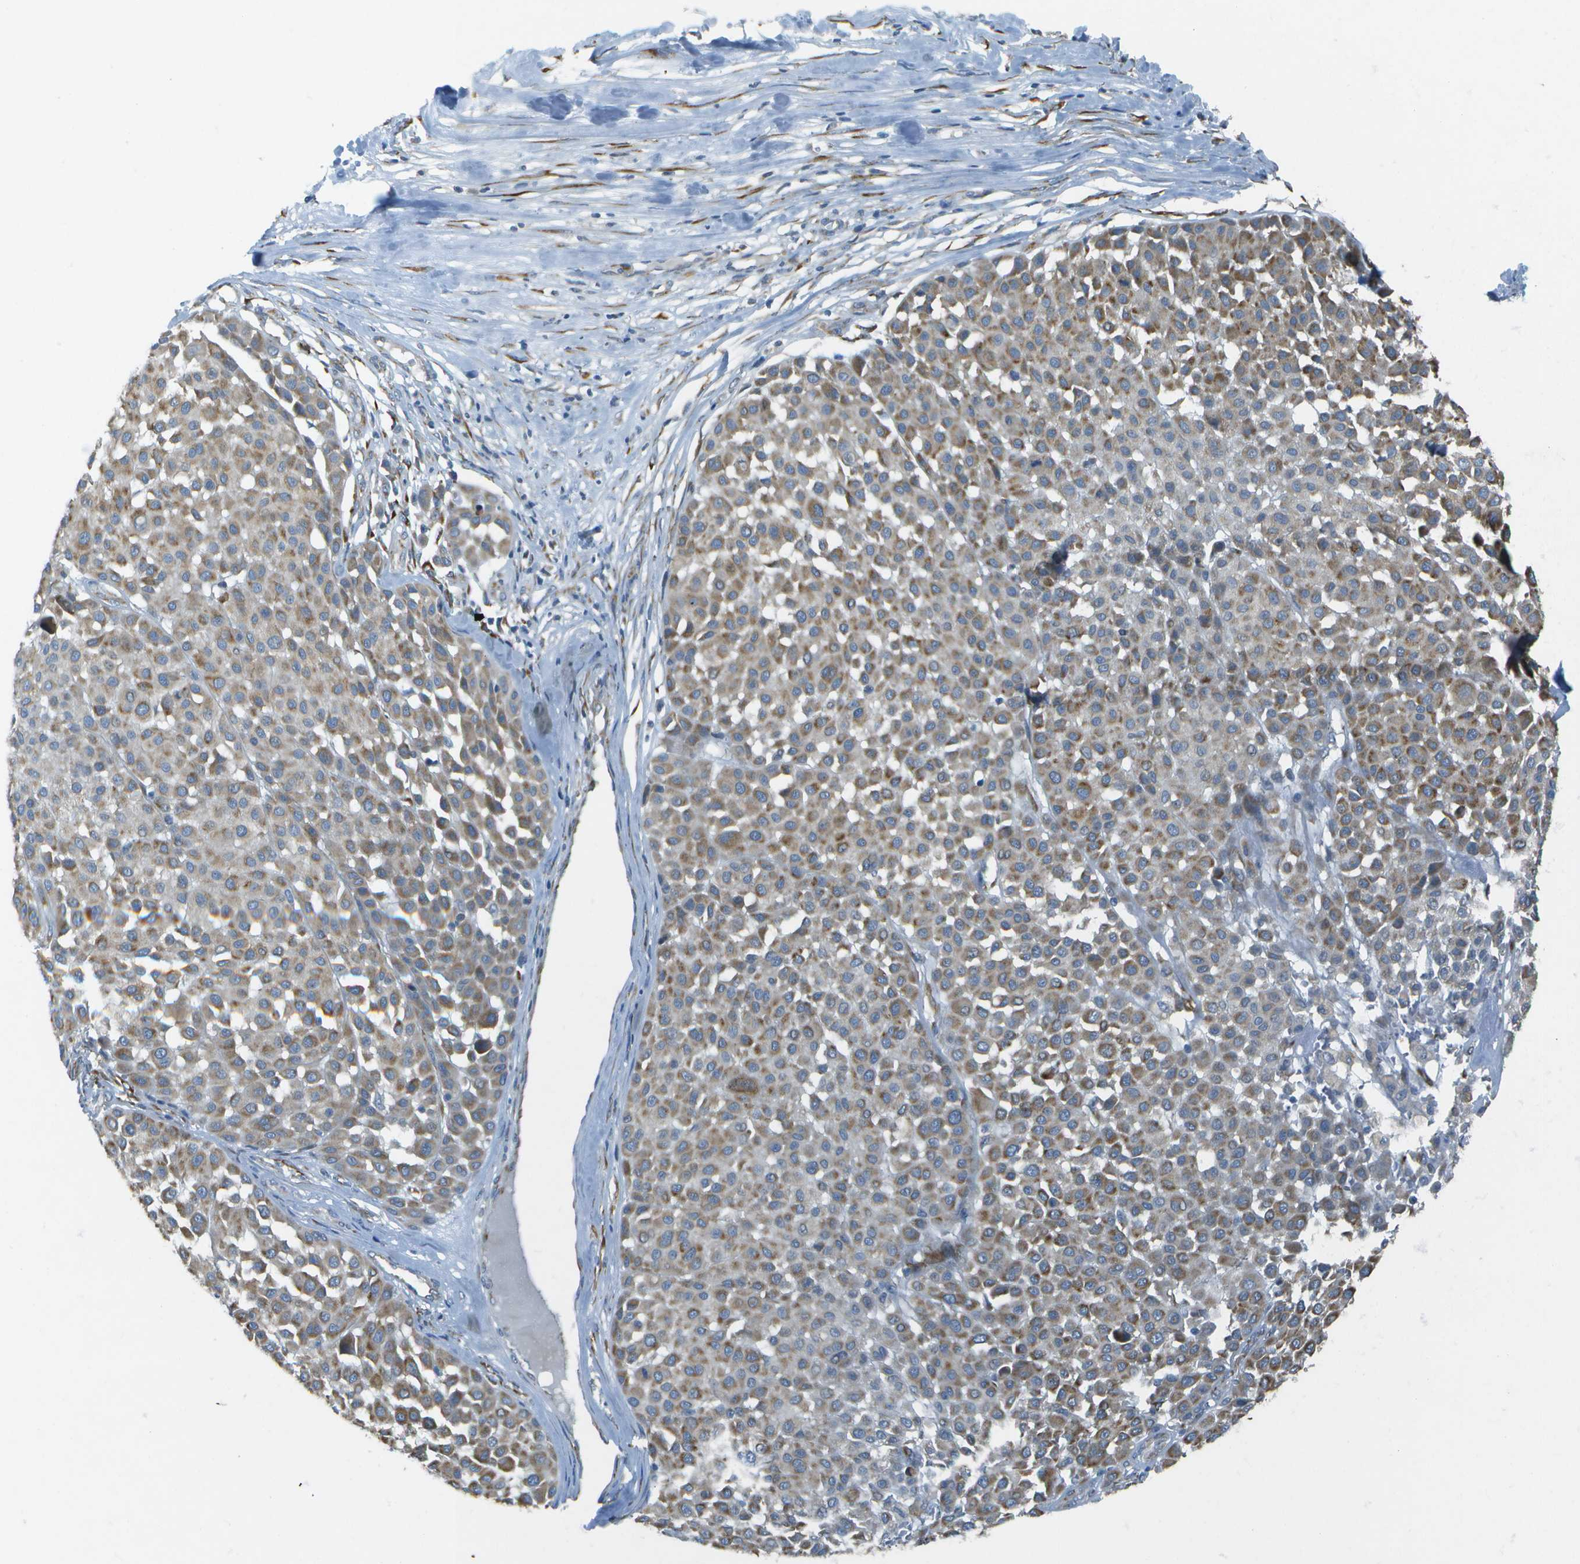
{"staining": {"intensity": "weak", "quantity": ">75%", "location": "cytoplasmic/membranous"}, "tissue": "melanoma", "cell_type": "Tumor cells", "image_type": "cancer", "snomed": [{"axis": "morphology", "description": "Malignant melanoma, Metastatic site"}, {"axis": "topography", "description": "Soft tissue"}], "caption": "The immunohistochemical stain highlights weak cytoplasmic/membranous staining in tumor cells of melanoma tissue.", "gene": "KCTD3", "patient": {"sex": "male", "age": 41}}